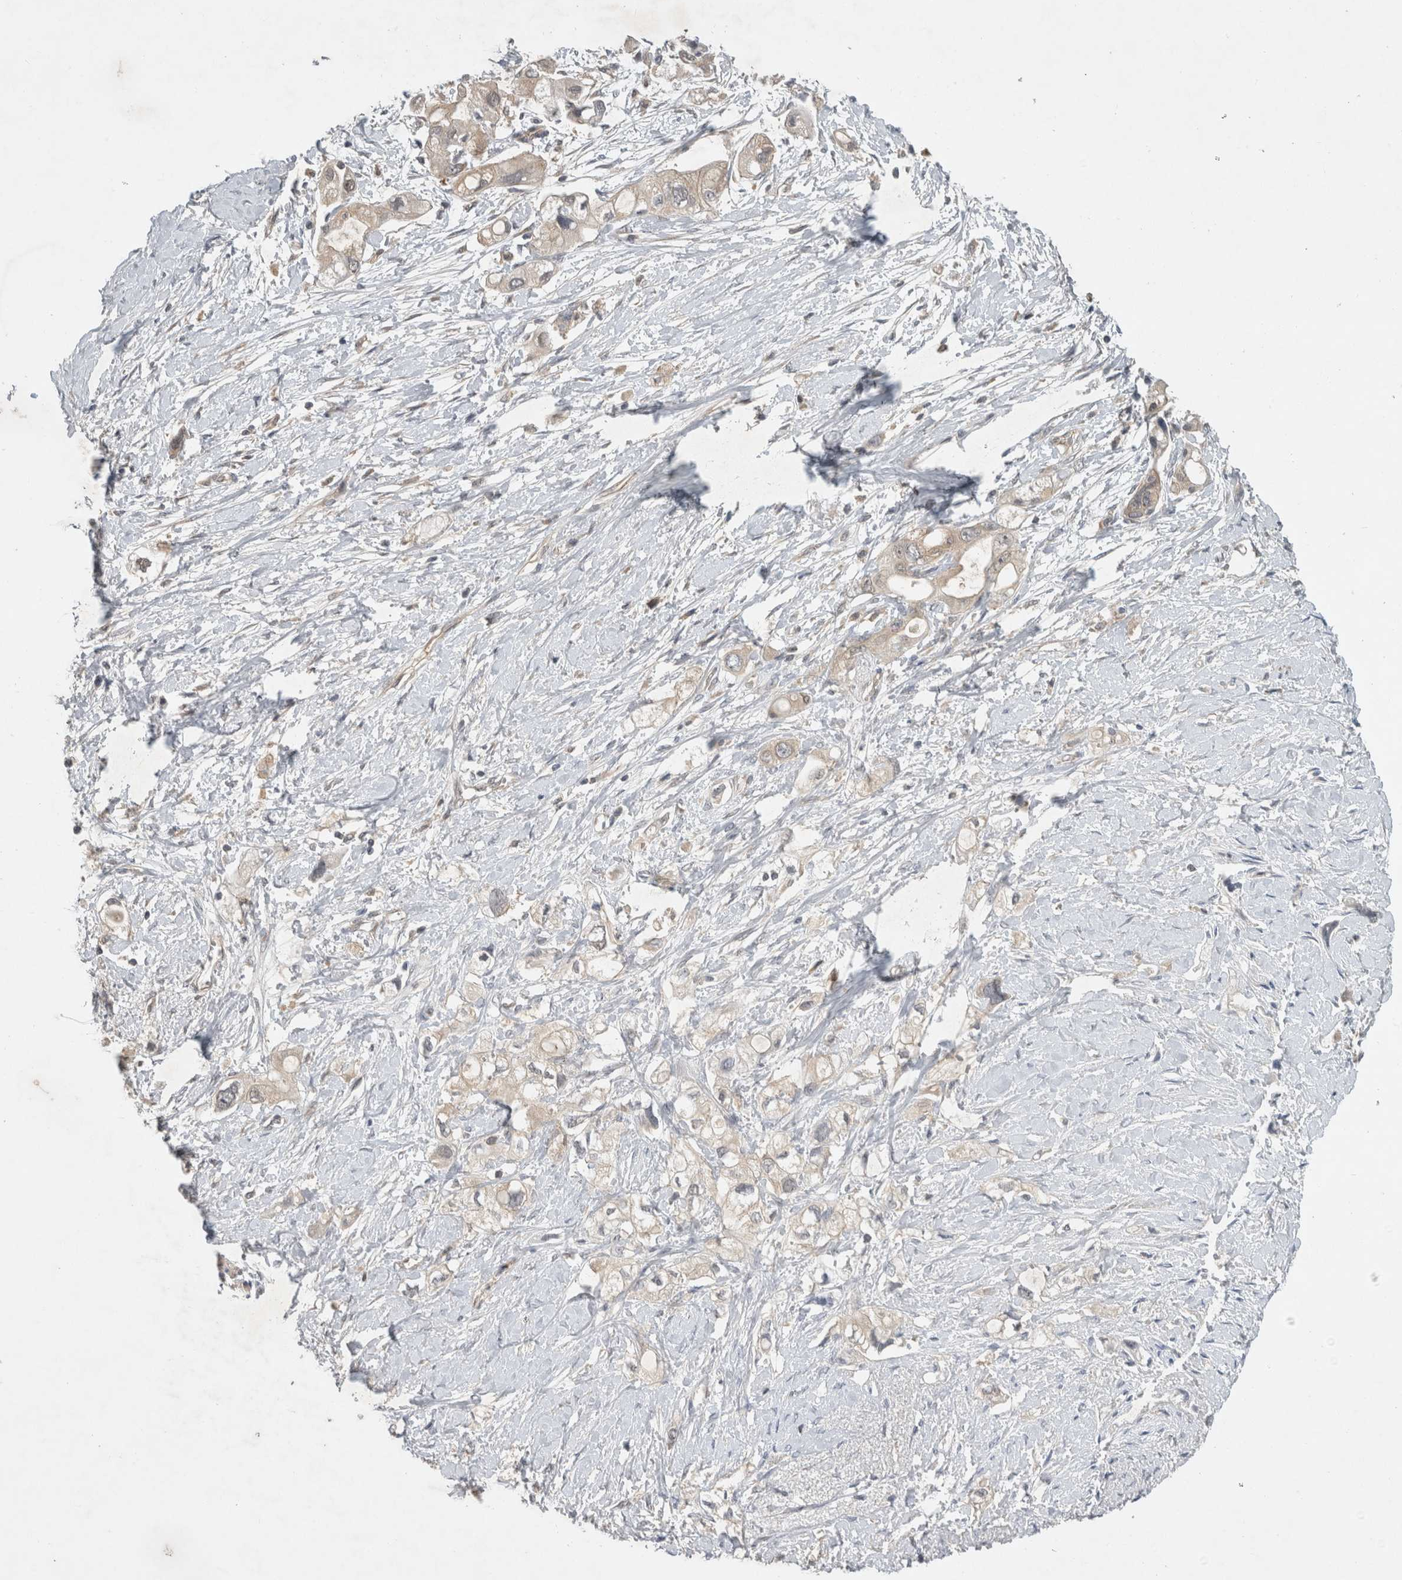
{"staining": {"intensity": "weak", "quantity": ">75%", "location": "cytoplasmic/membranous"}, "tissue": "pancreatic cancer", "cell_type": "Tumor cells", "image_type": "cancer", "snomed": [{"axis": "morphology", "description": "Adenocarcinoma, NOS"}, {"axis": "topography", "description": "Pancreas"}], "caption": "Tumor cells exhibit low levels of weak cytoplasmic/membranous expression in approximately >75% of cells in pancreatic cancer (adenocarcinoma).", "gene": "AASDHPPT", "patient": {"sex": "female", "age": 56}}